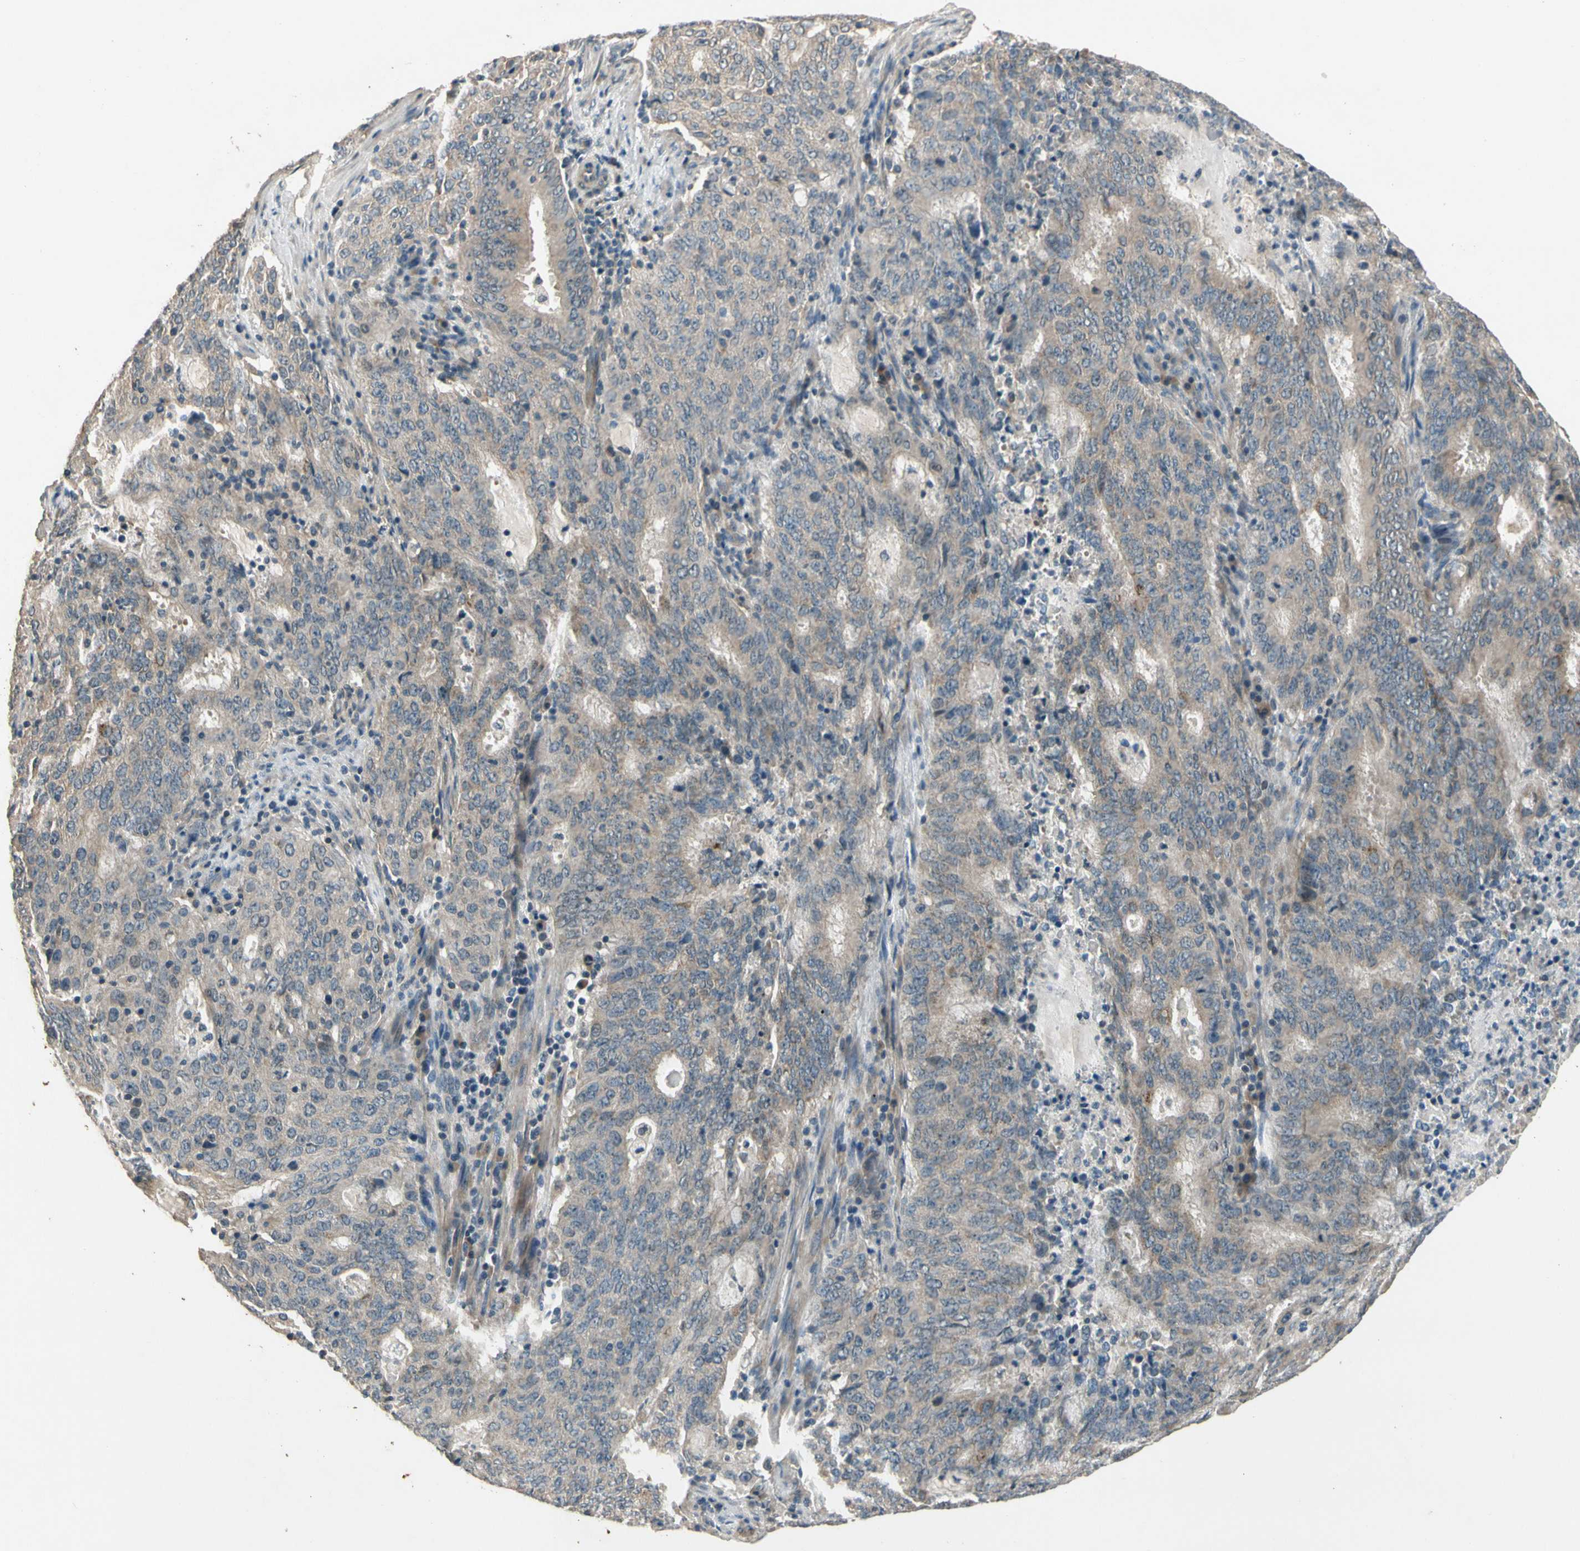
{"staining": {"intensity": "weak", "quantity": "<25%", "location": "cytoplasmic/membranous"}, "tissue": "cervical cancer", "cell_type": "Tumor cells", "image_type": "cancer", "snomed": [{"axis": "morphology", "description": "Adenocarcinoma, NOS"}, {"axis": "topography", "description": "Cervix"}], "caption": "This is a histopathology image of immunohistochemistry (IHC) staining of cervical cancer, which shows no expression in tumor cells. (Immunohistochemistry (ihc), brightfield microscopy, high magnification).", "gene": "ALKBH3", "patient": {"sex": "female", "age": 44}}